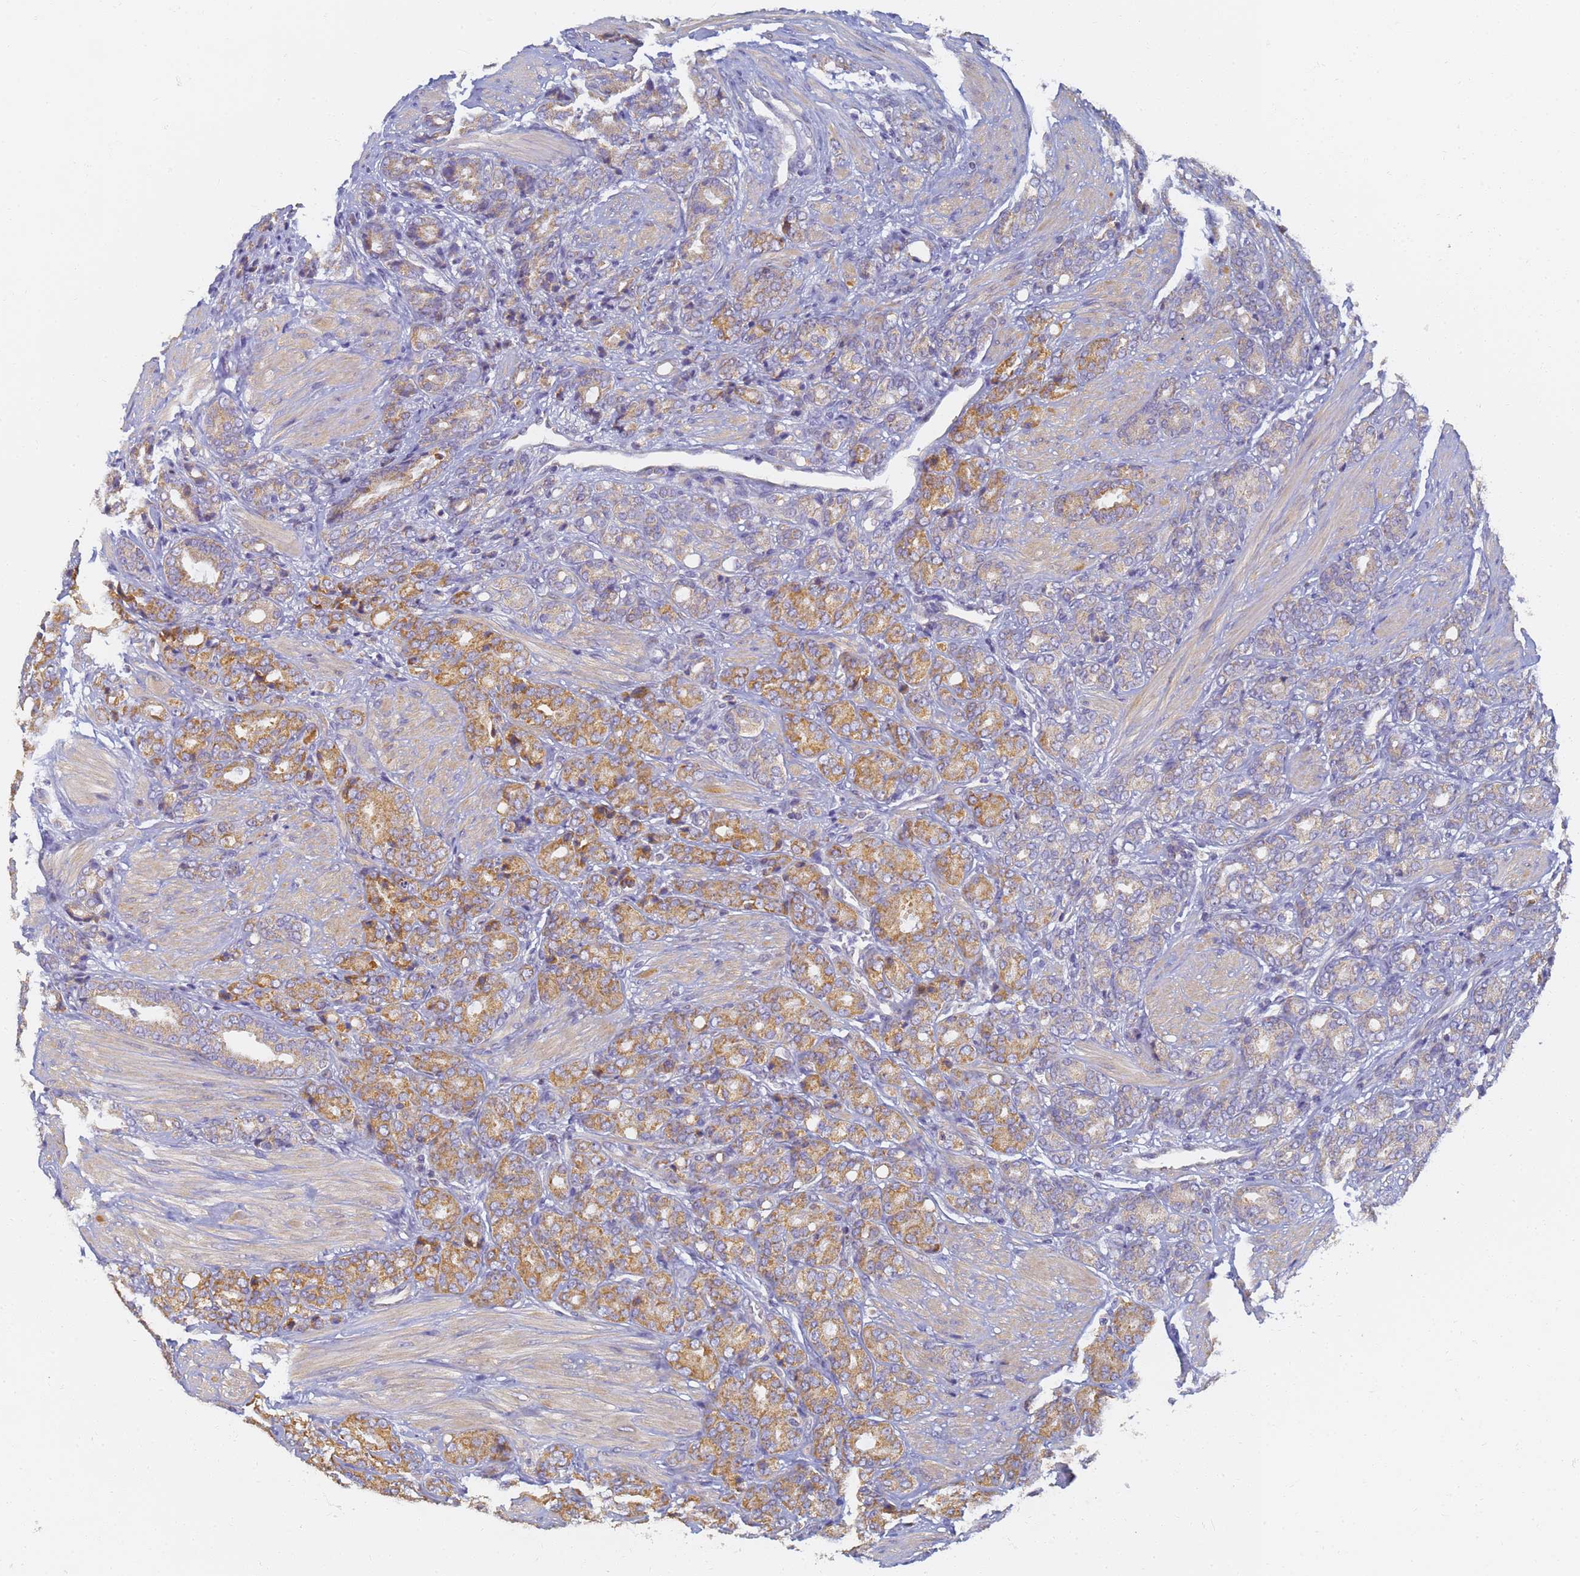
{"staining": {"intensity": "moderate", "quantity": ">75%", "location": "cytoplasmic/membranous"}, "tissue": "prostate cancer", "cell_type": "Tumor cells", "image_type": "cancer", "snomed": [{"axis": "morphology", "description": "Adenocarcinoma, High grade"}, {"axis": "topography", "description": "Prostate"}], "caption": "Protein staining of prostate cancer (adenocarcinoma (high-grade)) tissue shows moderate cytoplasmic/membranous staining in about >75% of tumor cells. Nuclei are stained in blue.", "gene": "UTP23", "patient": {"sex": "male", "age": 62}}